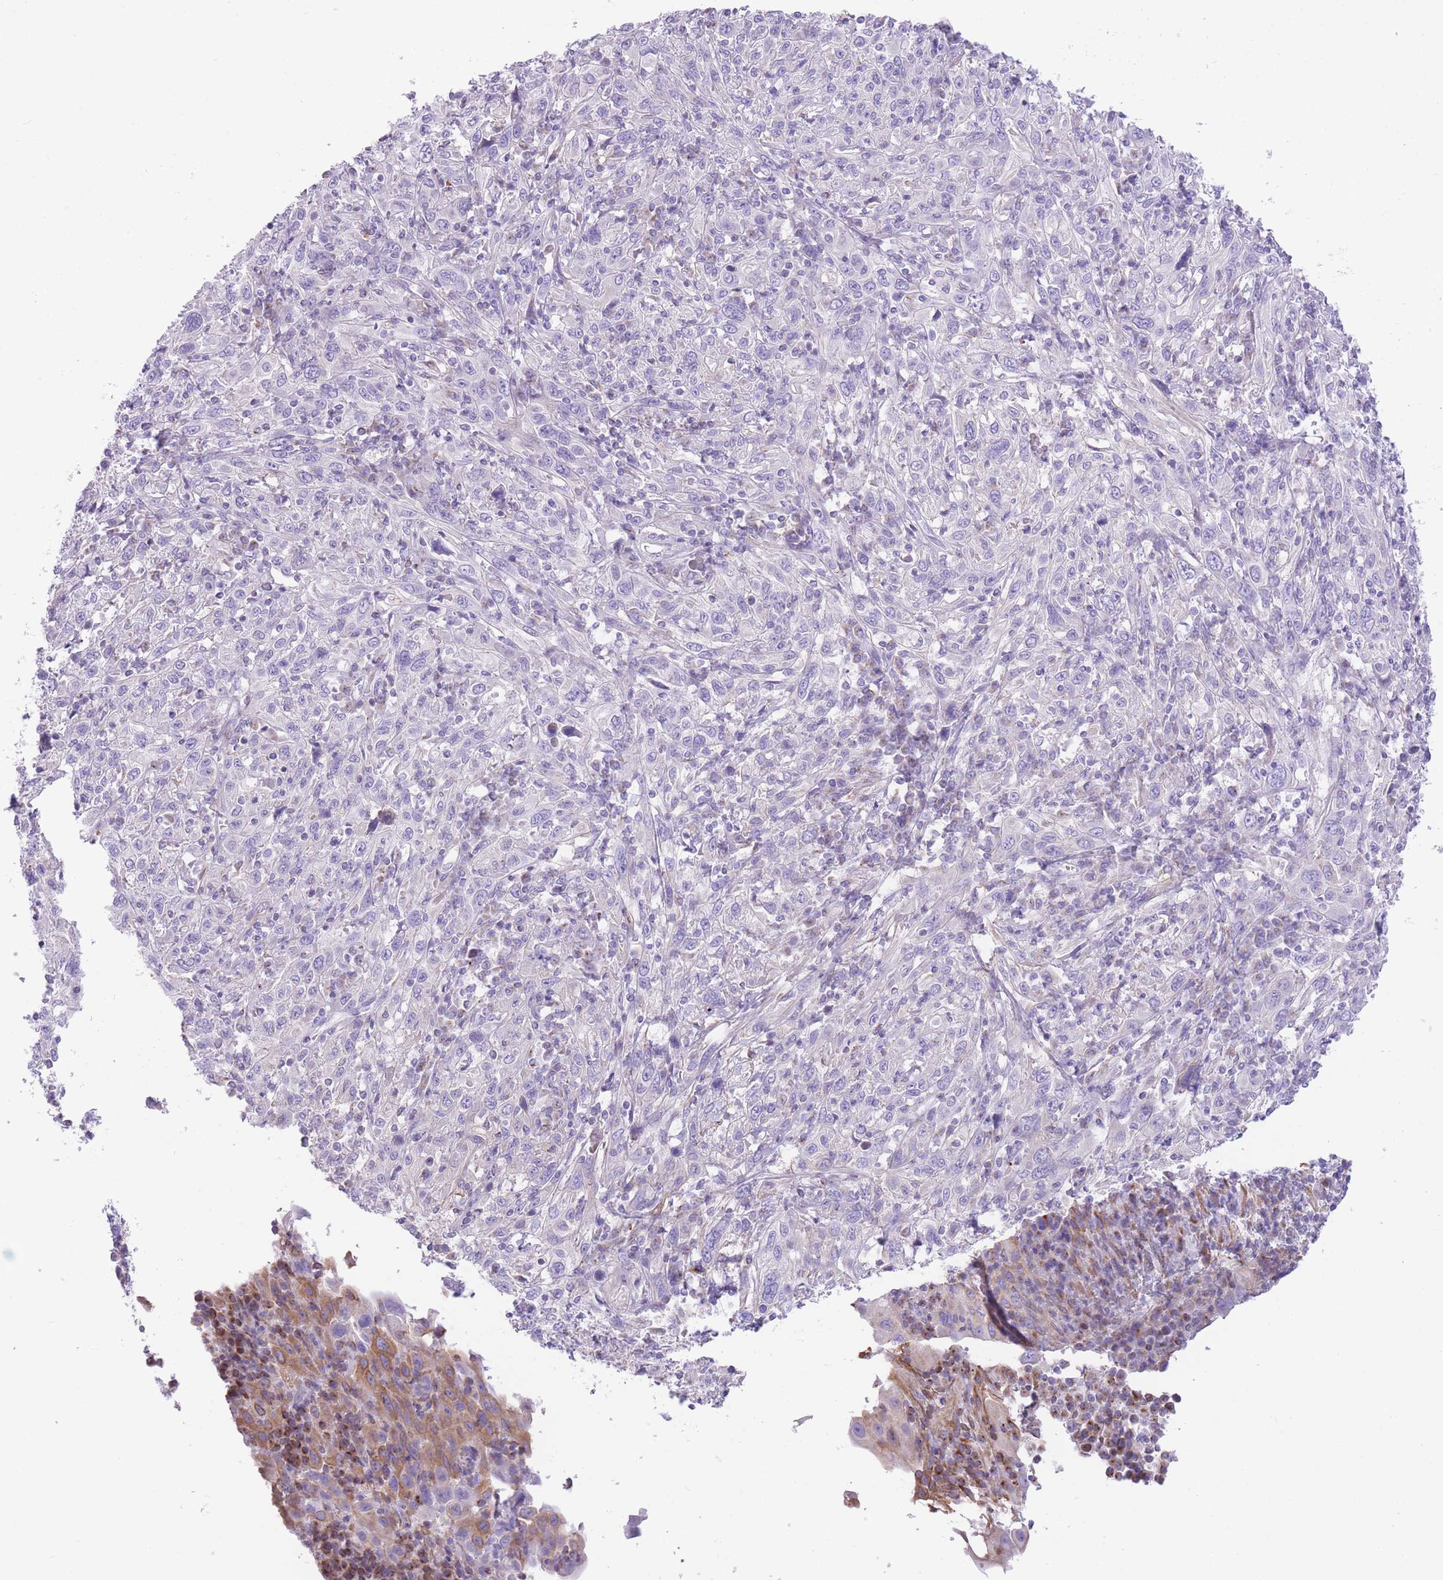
{"staining": {"intensity": "negative", "quantity": "none", "location": "none"}, "tissue": "cervical cancer", "cell_type": "Tumor cells", "image_type": "cancer", "snomed": [{"axis": "morphology", "description": "Squamous cell carcinoma, NOS"}, {"axis": "topography", "description": "Cervix"}], "caption": "Cervical squamous cell carcinoma was stained to show a protein in brown. There is no significant expression in tumor cells. (Stains: DAB immunohistochemistry (IHC) with hematoxylin counter stain, Microscopy: brightfield microscopy at high magnification).", "gene": "RHOU", "patient": {"sex": "female", "age": 46}}